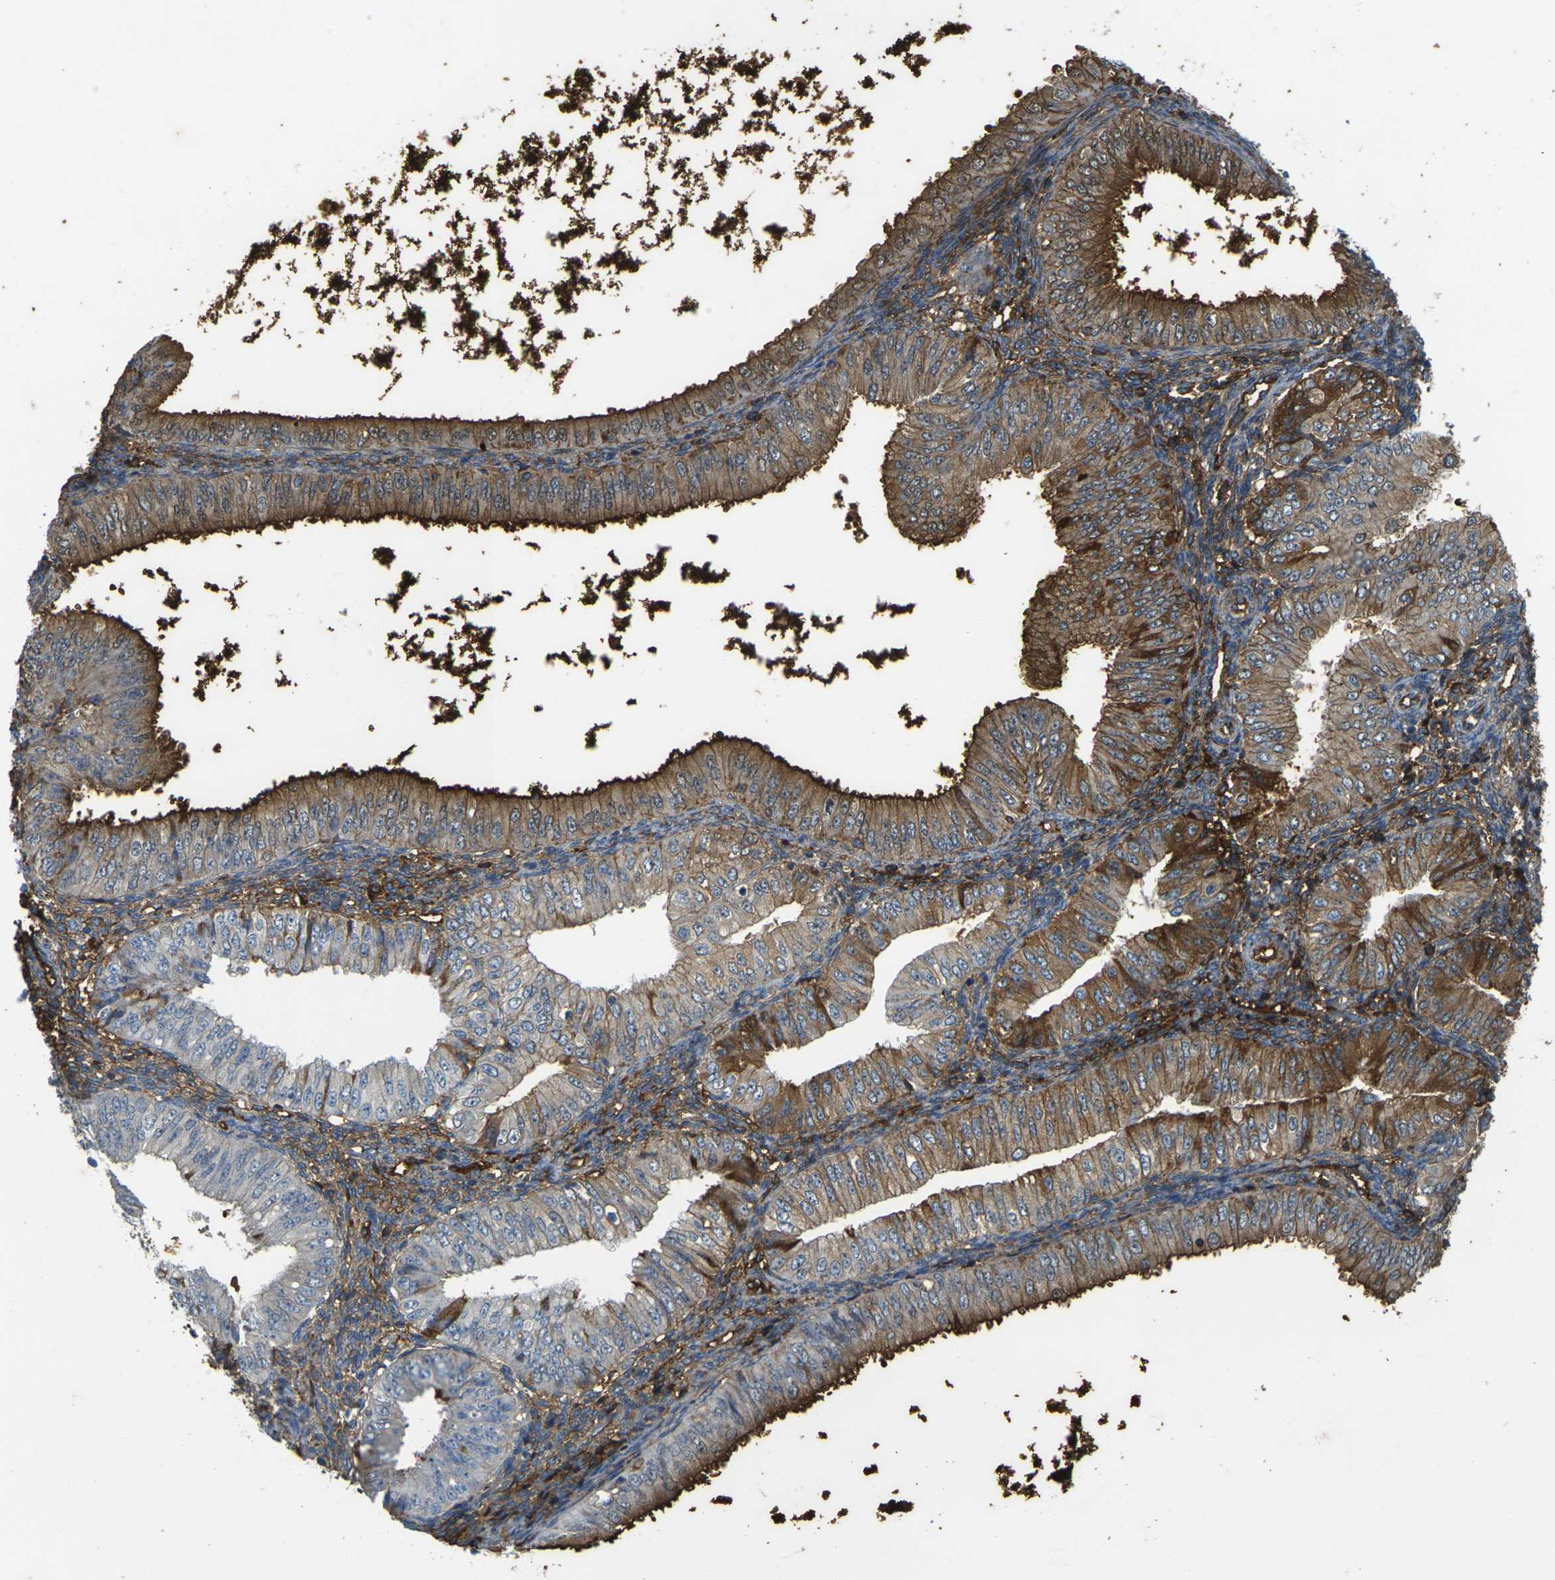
{"staining": {"intensity": "strong", "quantity": ">75%", "location": "cytoplasmic/membranous"}, "tissue": "endometrial cancer", "cell_type": "Tumor cells", "image_type": "cancer", "snomed": [{"axis": "morphology", "description": "Normal tissue, NOS"}, {"axis": "morphology", "description": "Adenocarcinoma, NOS"}, {"axis": "topography", "description": "Endometrium"}], "caption": "Endometrial adenocarcinoma was stained to show a protein in brown. There is high levels of strong cytoplasmic/membranous expression in approximately >75% of tumor cells.", "gene": "PLCD1", "patient": {"sex": "female", "age": 53}}